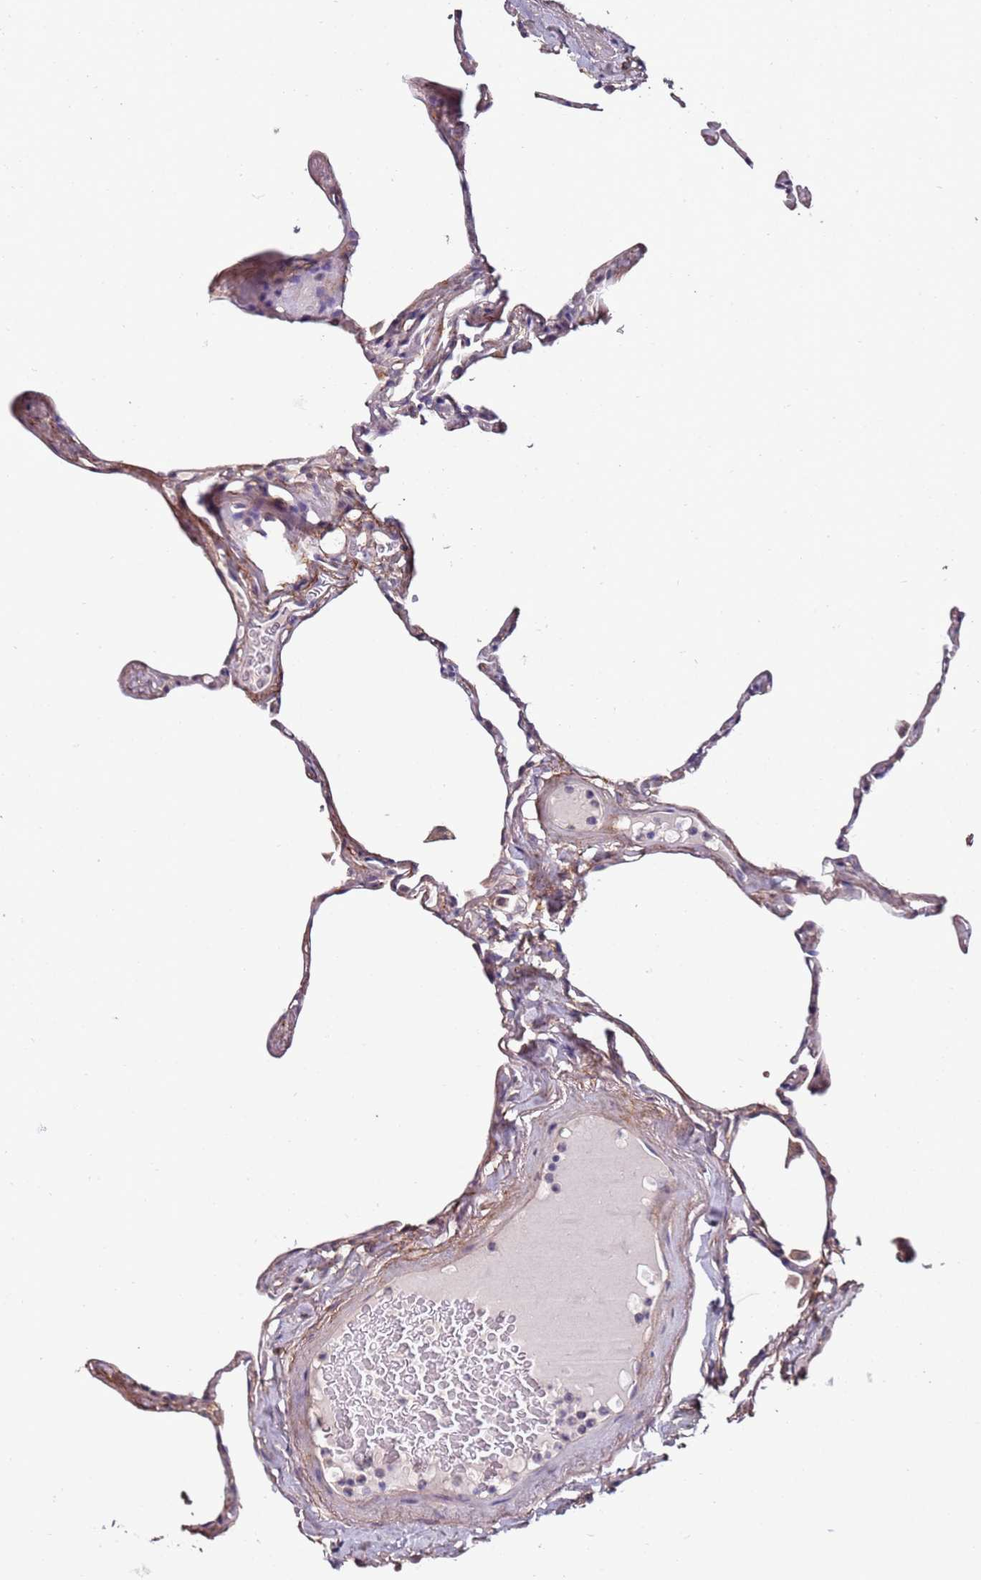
{"staining": {"intensity": "negative", "quantity": "none", "location": "none"}, "tissue": "lung", "cell_type": "Alveolar cells", "image_type": "normal", "snomed": [{"axis": "morphology", "description": "Normal tissue, NOS"}, {"axis": "topography", "description": "Lung"}], "caption": "The image exhibits no significant staining in alveolar cells of lung. (DAB (3,3'-diaminobenzidine) immunohistochemistry (IHC) visualized using brightfield microscopy, high magnification).", "gene": "C3orf80", "patient": {"sex": "male", "age": 65}}